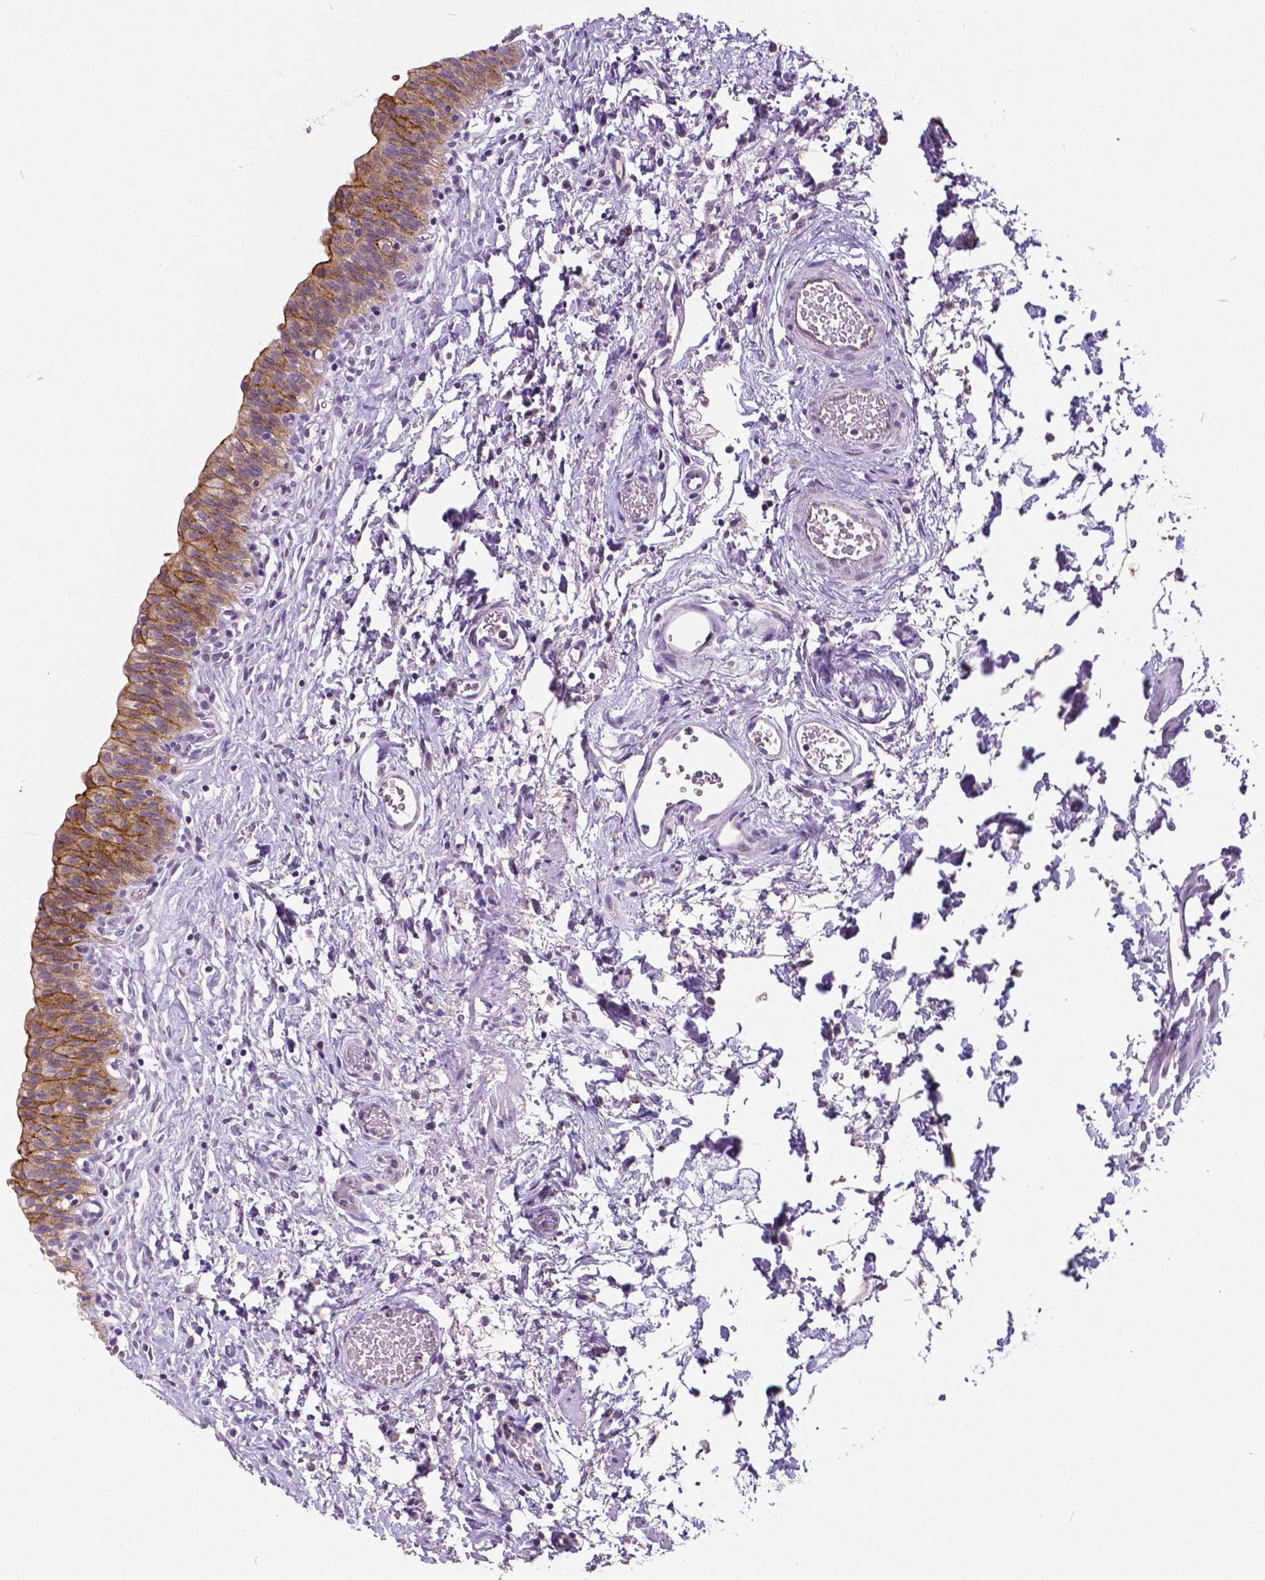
{"staining": {"intensity": "moderate", "quantity": ">75%", "location": "cytoplasmic/membranous"}, "tissue": "urinary bladder", "cell_type": "Urothelial cells", "image_type": "normal", "snomed": [{"axis": "morphology", "description": "Normal tissue, NOS"}, {"axis": "topography", "description": "Urinary bladder"}], "caption": "A histopathology image of human urinary bladder stained for a protein displays moderate cytoplasmic/membranous brown staining in urothelial cells.", "gene": "OCLN", "patient": {"sex": "male", "age": 56}}